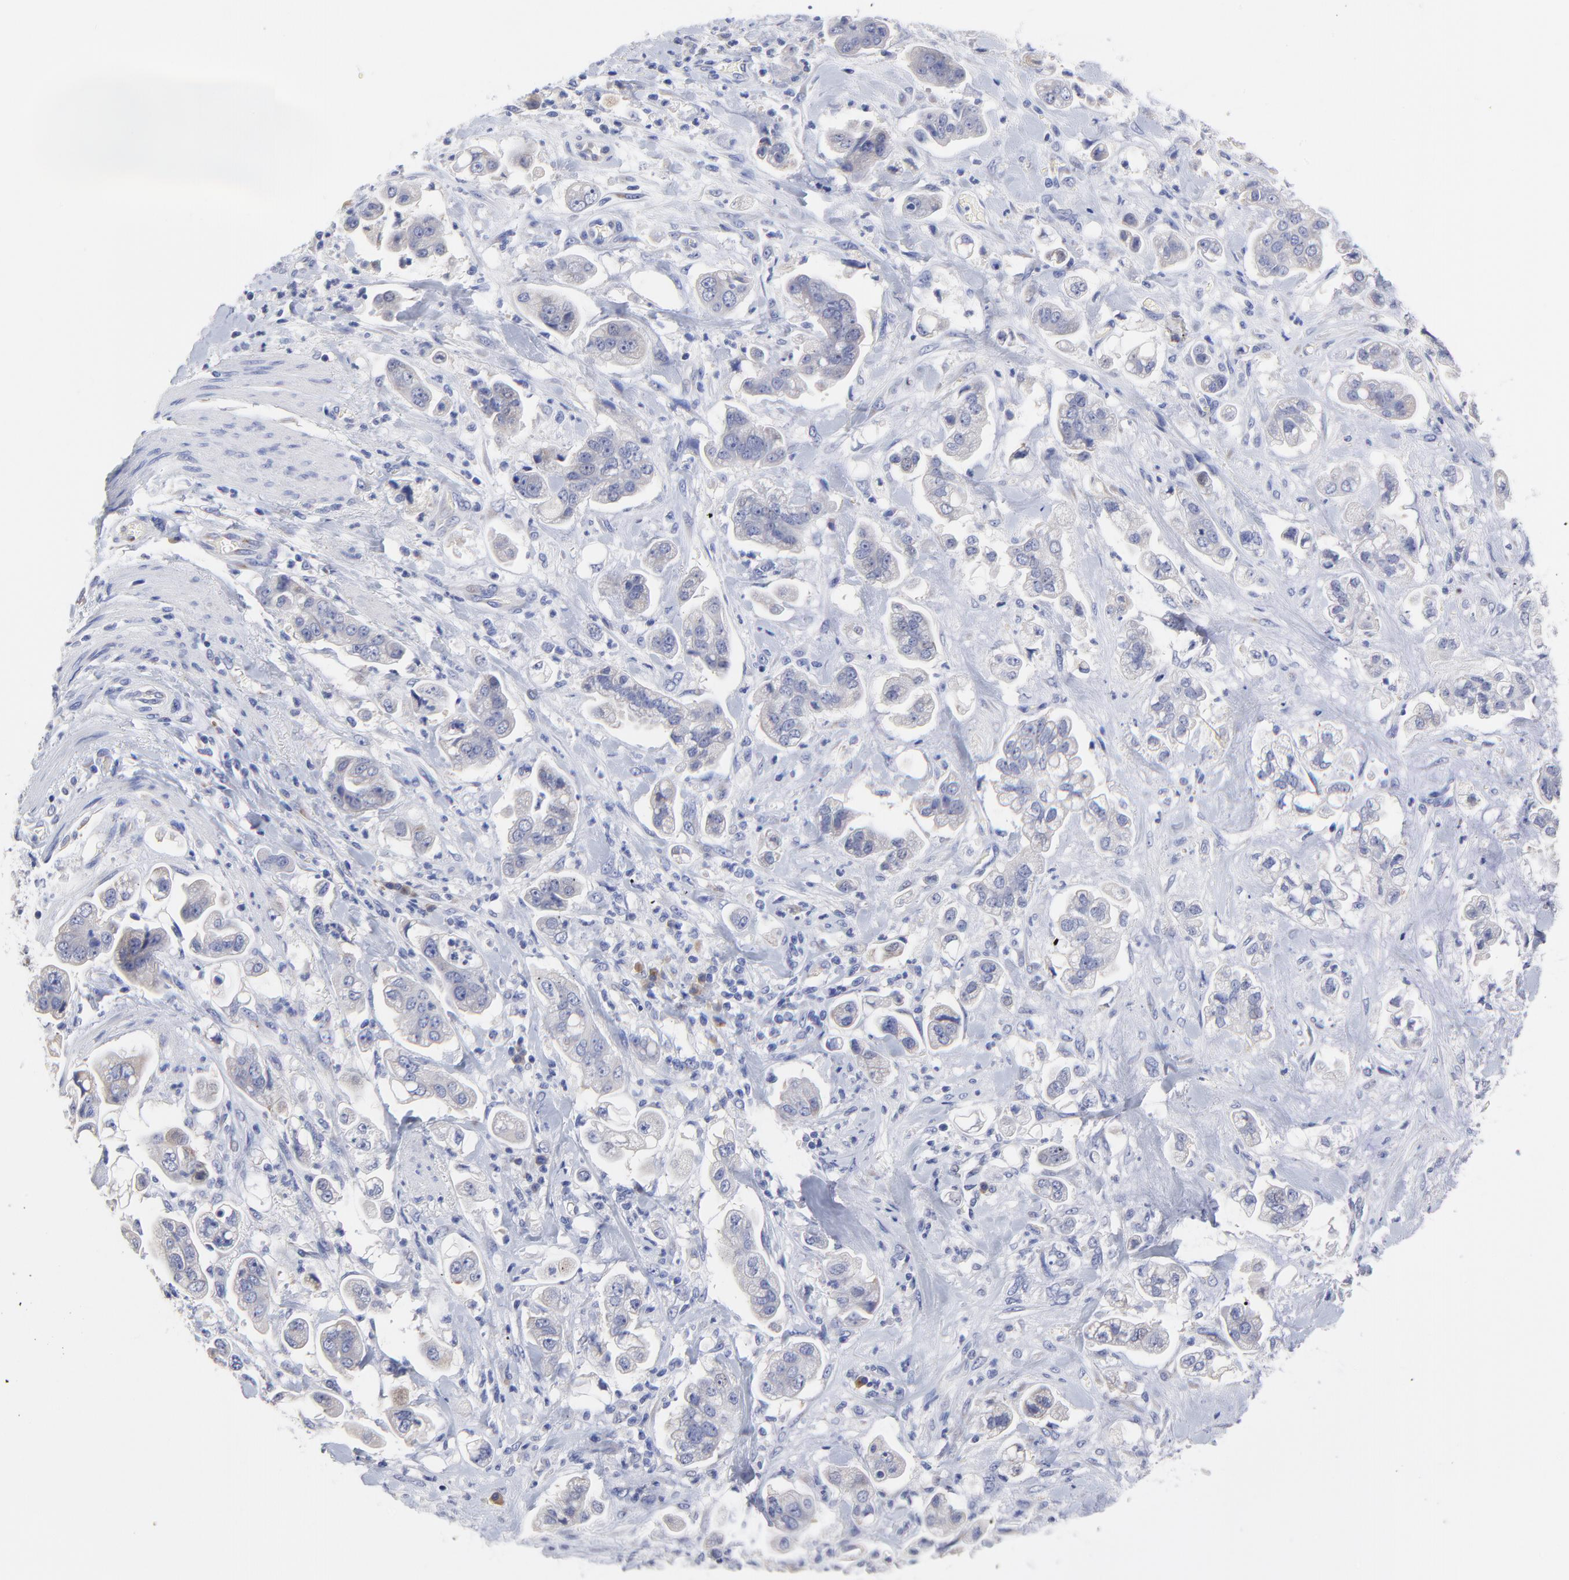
{"staining": {"intensity": "negative", "quantity": "none", "location": "none"}, "tissue": "stomach cancer", "cell_type": "Tumor cells", "image_type": "cancer", "snomed": [{"axis": "morphology", "description": "Adenocarcinoma, NOS"}, {"axis": "topography", "description": "Stomach"}], "caption": "Immunohistochemistry of human adenocarcinoma (stomach) exhibits no staining in tumor cells.", "gene": "LAX1", "patient": {"sex": "male", "age": 62}}